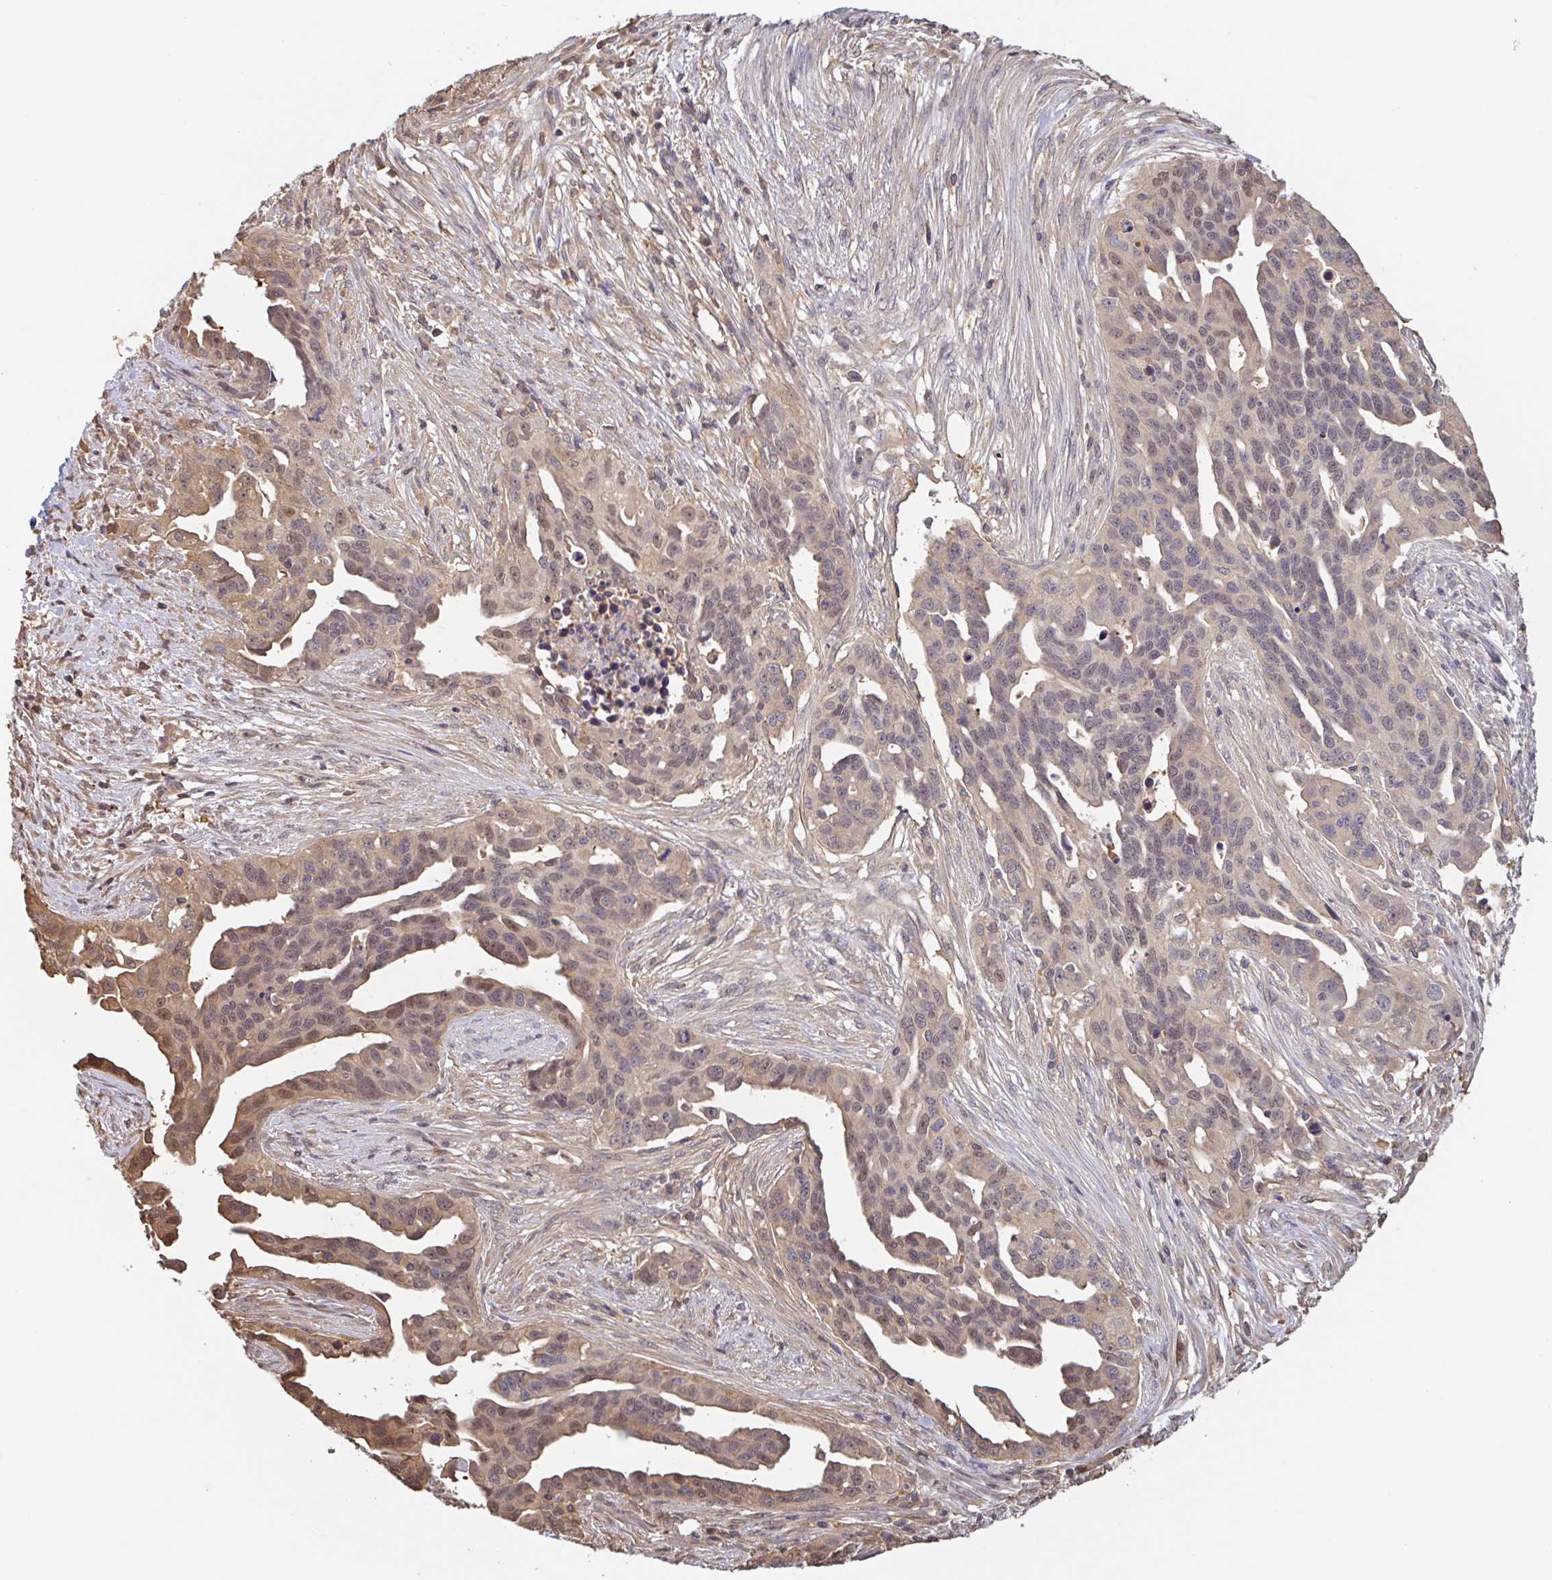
{"staining": {"intensity": "weak", "quantity": ">75%", "location": "cytoplasmic/membranous,nuclear"}, "tissue": "ovarian cancer", "cell_type": "Tumor cells", "image_type": "cancer", "snomed": [{"axis": "morphology", "description": "Carcinoma, endometroid"}, {"axis": "morphology", "description": "Cystadenocarcinoma, serous, NOS"}, {"axis": "topography", "description": "Ovary"}], "caption": "This is an image of immunohistochemistry (IHC) staining of serous cystadenocarcinoma (ovarian), which shows weak positivity in the cytoplasmic/membranous and nuclear of tumor cells.", "gene": "OTOP2", "patient": {"sex": "female", "age": 45}}